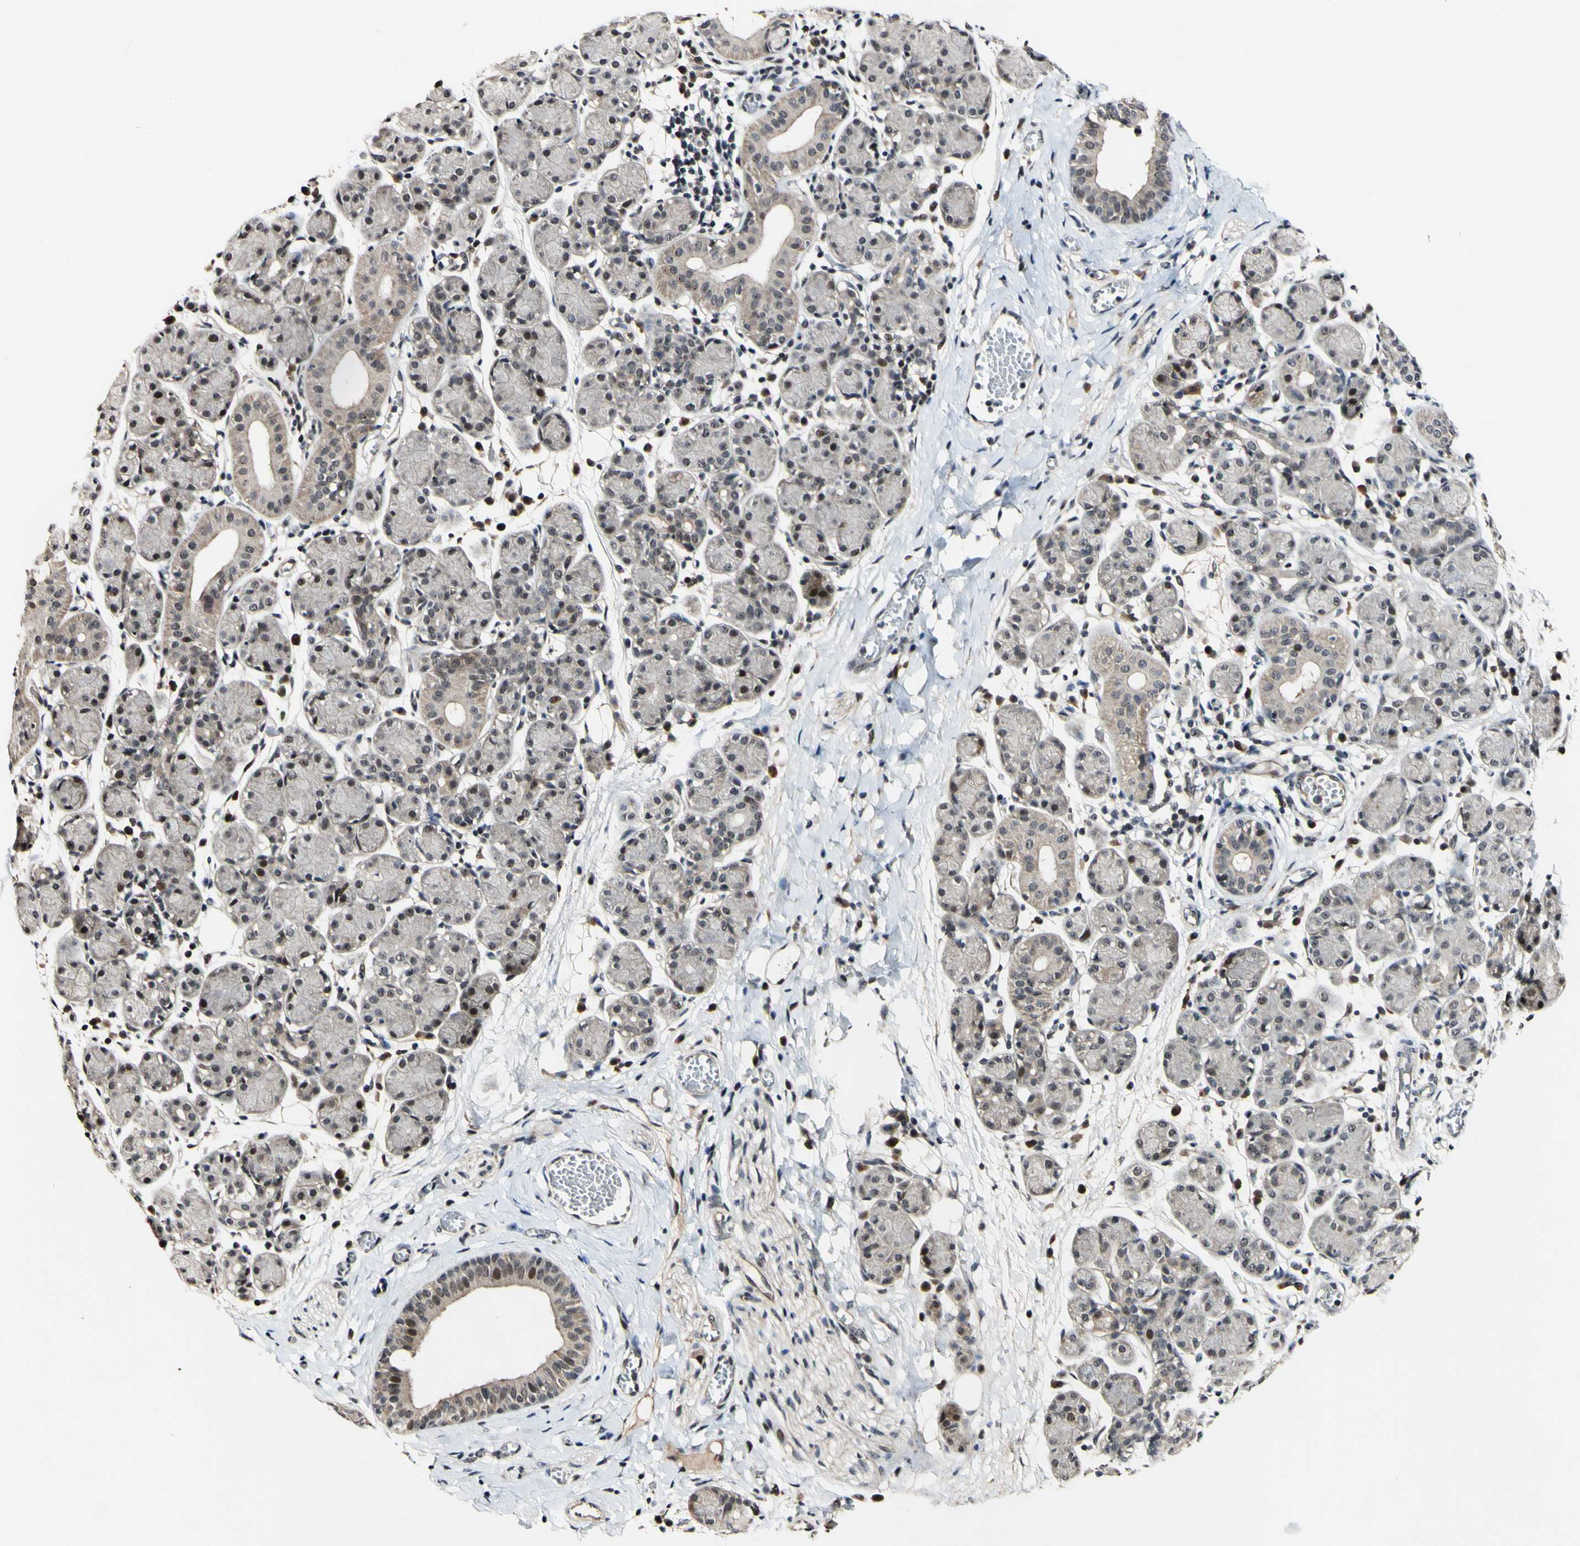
{"staining": {"intensity": "moderate", "quantity": "<25%", "location": "cytoplasmic/membranous,nuclear"}, "tissue": "salivary gland", "cell_type": "Glandular cells", "image_type": "normal", "snomed": [{"axis": "morphology", "description": "Normal tissue, NOS"}, {"axis": "morphology", "description": "Inflammation, NOS"}, {"axis": "topography", "description": "Lymph node"}, {"axis": "topography", "description": "Salivary gland"}], "caption": "Glandular cells display low levels of moderate cytoplasmic/membranous,nuclear positivity in approximately <25% of cells in normal salivary gland. (brown staining indicates protein expression, while blue staining denotes nuclei).", "gene": "POLR2F", "patient": {"sex": "male", "age": 3}}